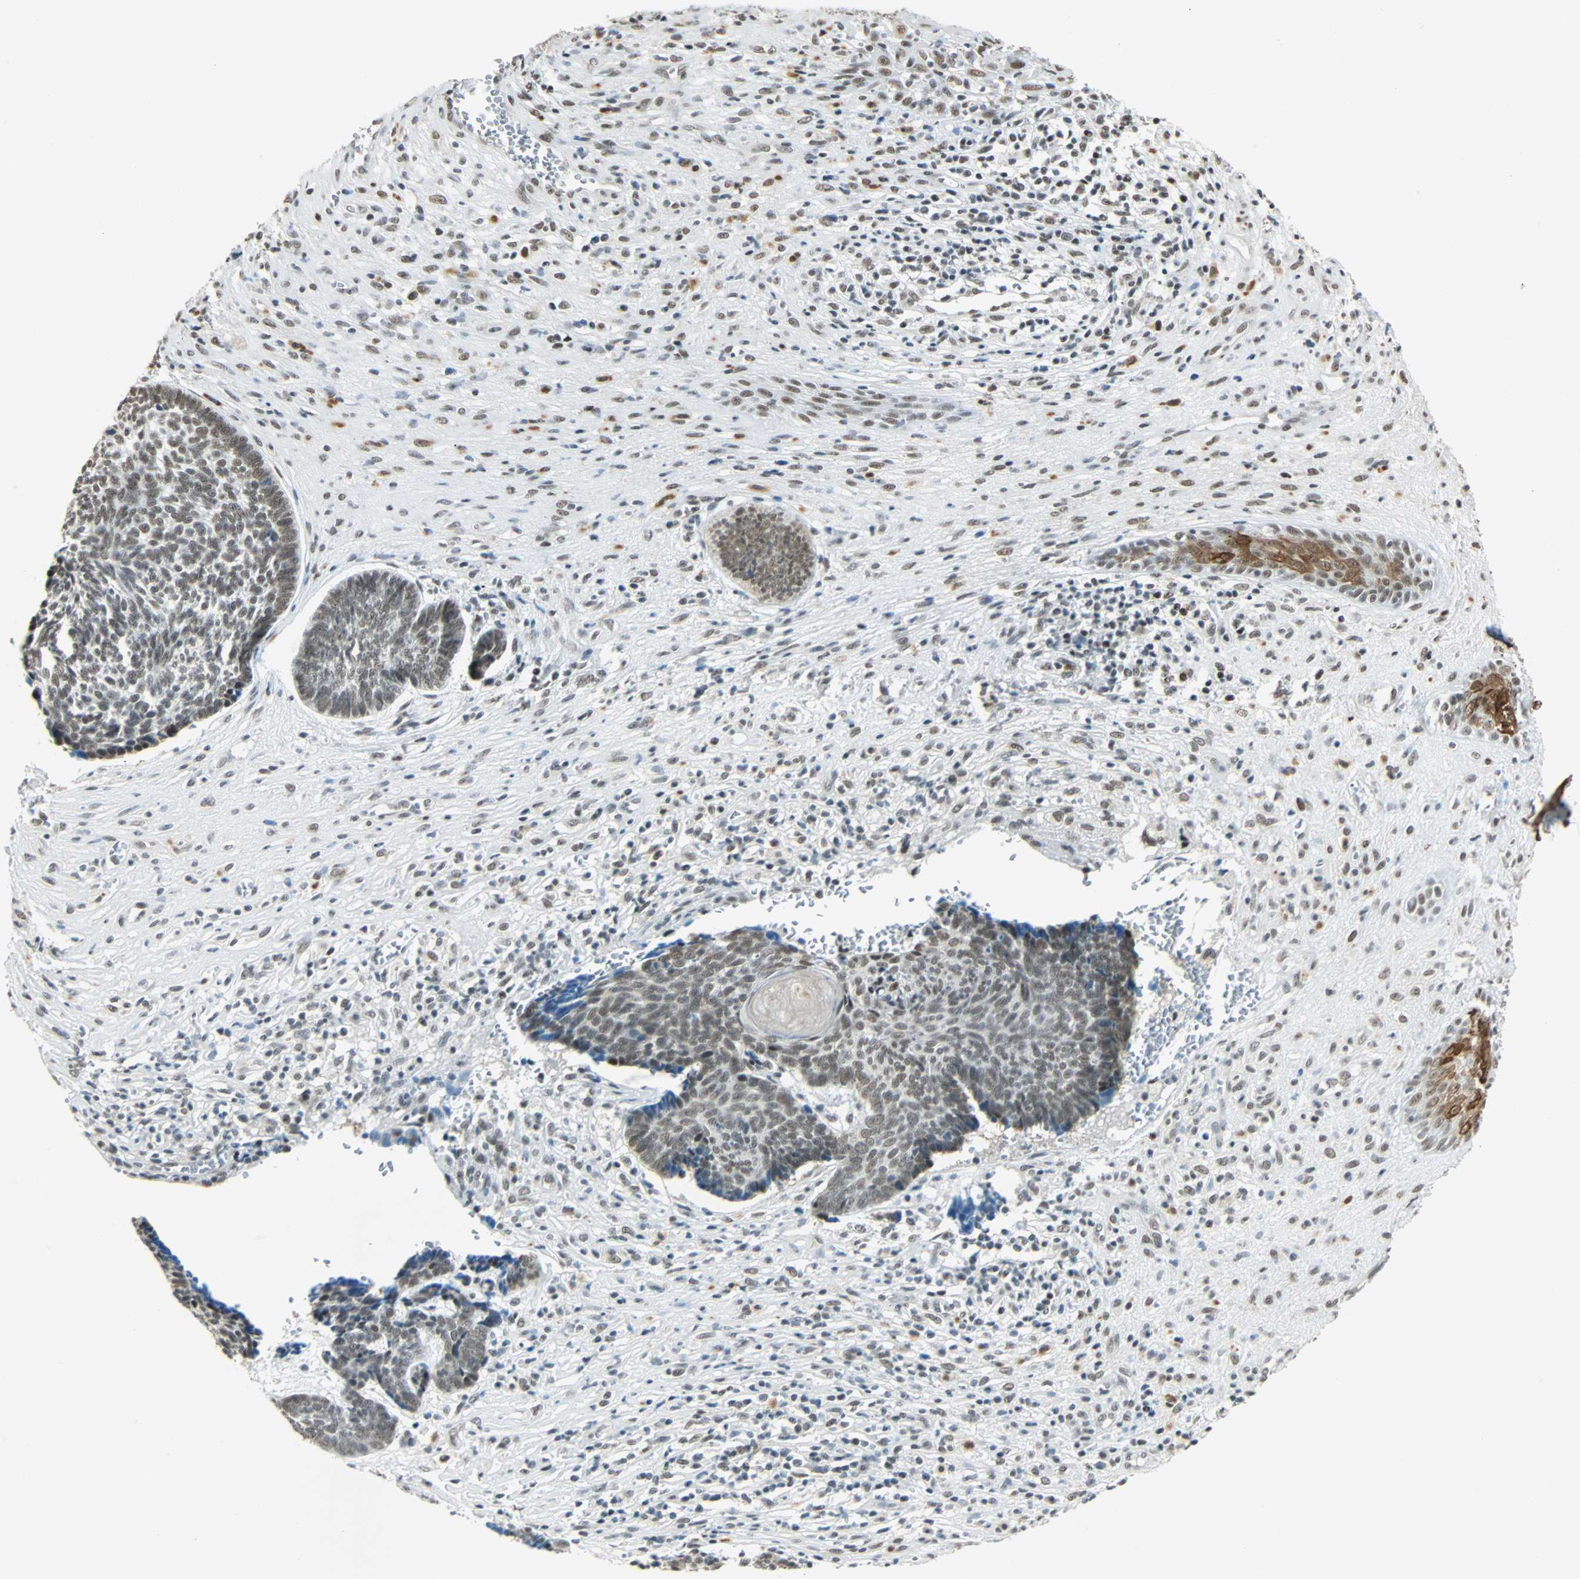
{"staining": {"intensity": "moderate", "quantity": ">75%", "location": "nuclear"}, "tissue": "skin cancer", "cell_type": "Tumor cells", "image_type": "cancer", "snomed": [{"axis": "morphology", "description": "Basal cell carcinoma"}, {"axis": "topography", "description": "Skin"}], "caption": "This is a histology image of immunohistochemistry (IHC) staining of skin cancer, which shows moderate positivity in the nuclear of tumor cells.", "gene": "NELFE", "patient": {"sex": "male", "age": 84}}